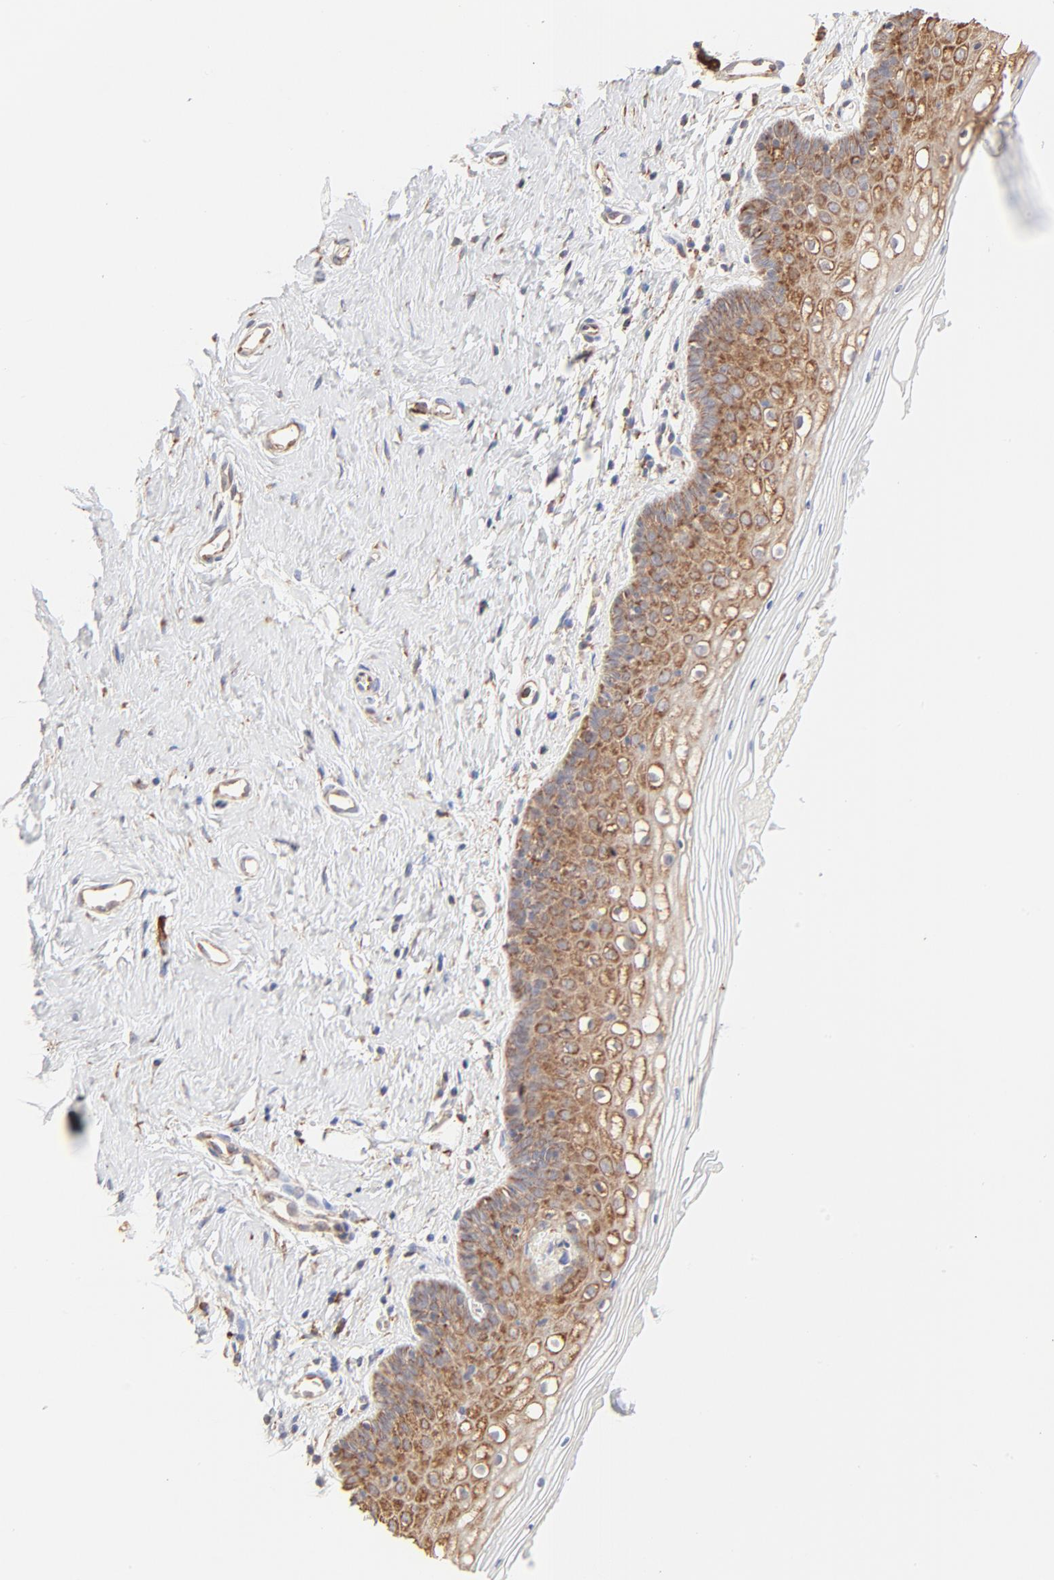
{"staining": {"intensity": "strong", "quantity": ">75%", "location": "cytoplasmic/membranous"}, "tissue": "vagina", "cell_type": "Squamous epithelial cells", "image_type": "normal", "snomed": [{"axis": "morphology", "description": "Normal tissue, NOS"}, {"axis": "topography", "description": "Vagina"}], "caption": "IHC of benign human vagina displays high levels of strong cytoplasmic/membranous positivity in about >75% of squamous epithelial cells. (Stains: DAB (3,3'-diaminobenzidine) in brown, nuclei in blue, Microscopy: brightfield microscopy at high magnification).", "gene": "RPS20", "patient": {"sex": "female", "age": 46}}